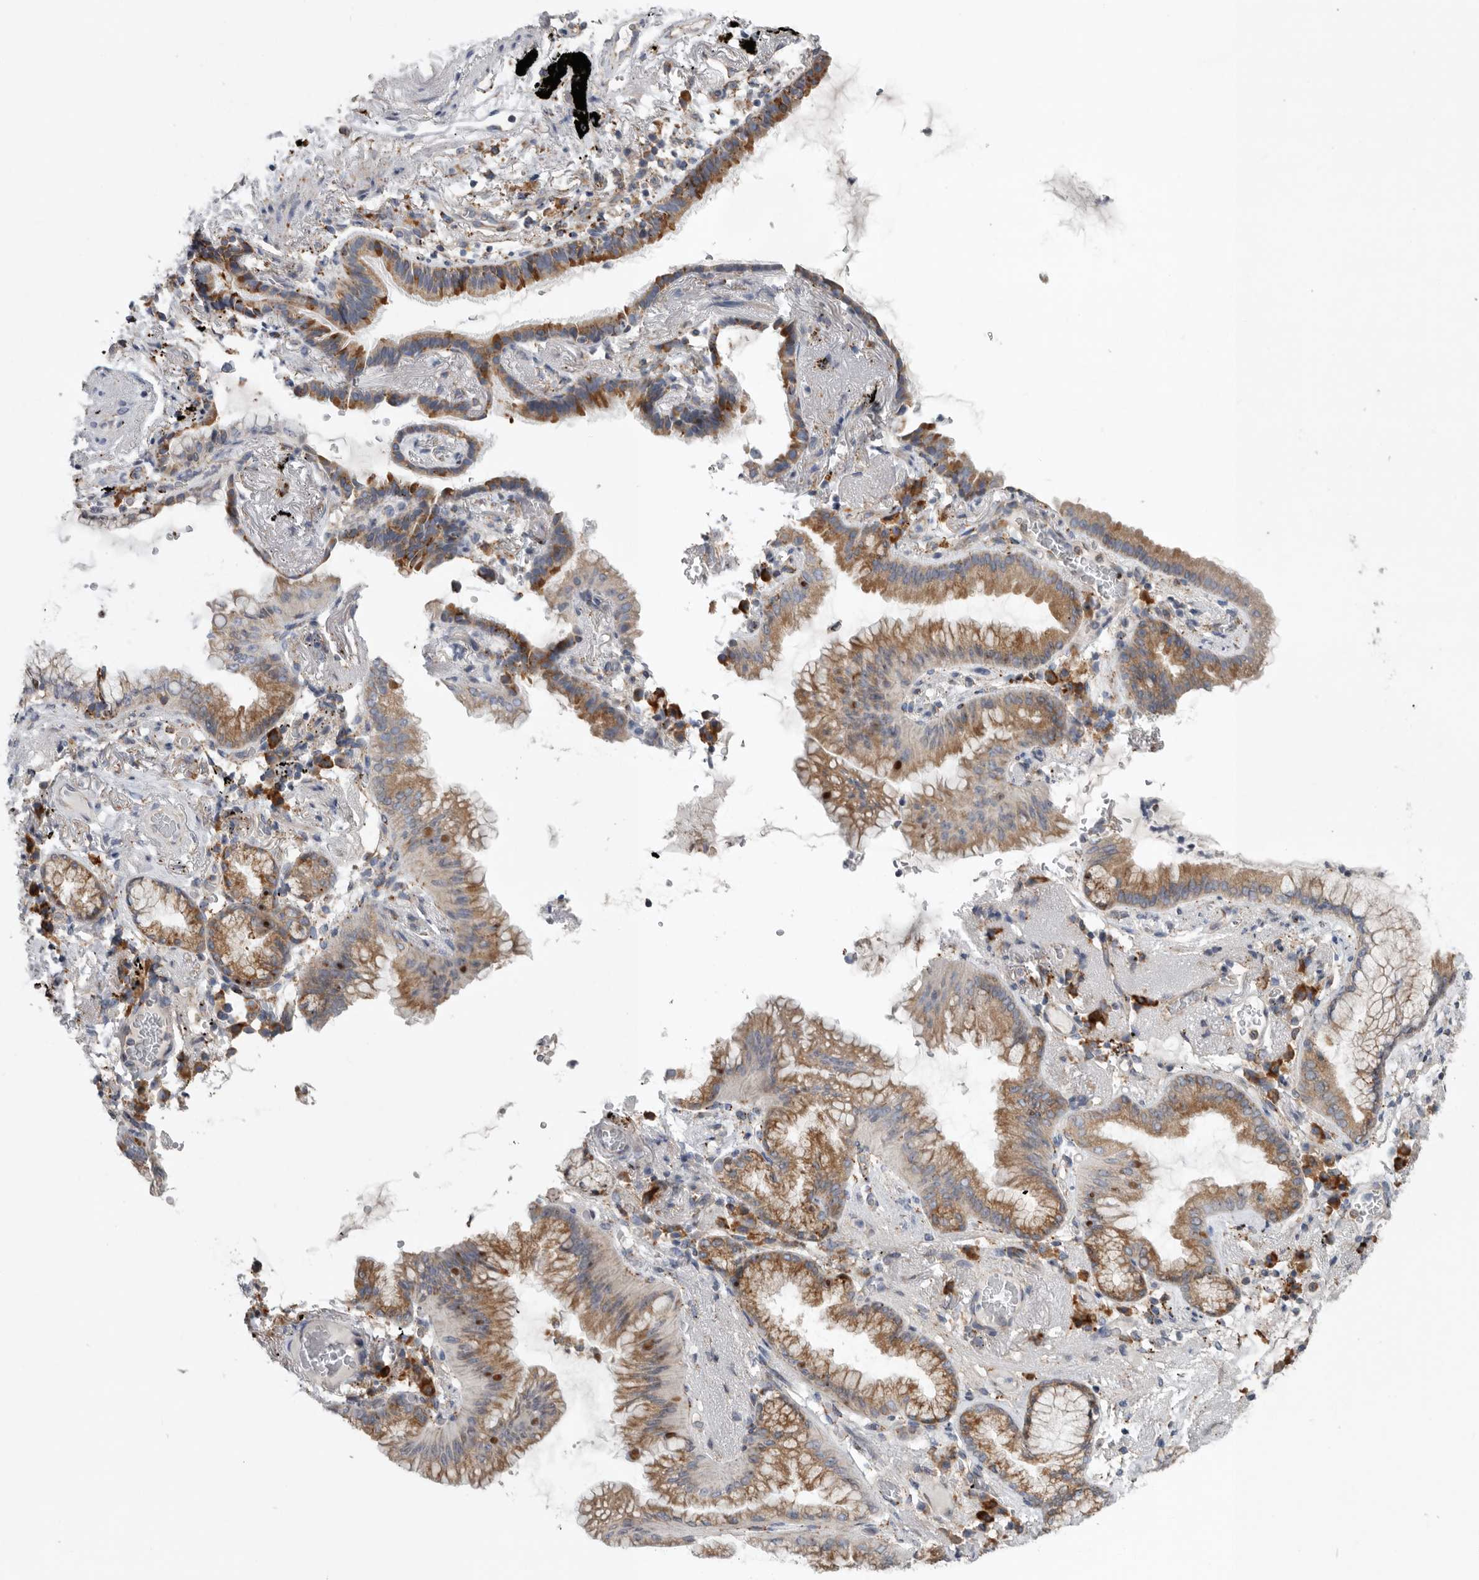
{"staining": {"intensity": "moderate", "quantity": ">75%", "location": "cytoplasmic/membranous"}, "tissue": "lung cancer", "cell_type": "Tumor cells", "image_type": "cancer", "snomed": [{"axis": "morphology", "description": "Adenocarcinoma, NOS"}, {"axis": "topography", "description": "Lung"}], "caption": "Adenocarcinoma (lung) was stained to show a protein in brown. There is medium levels of moderate cytoplasmic/membranous positivity in about >75% of tumor cells.", "gene": "GANAB", "patient": {"sex": "female", "age": 70}}